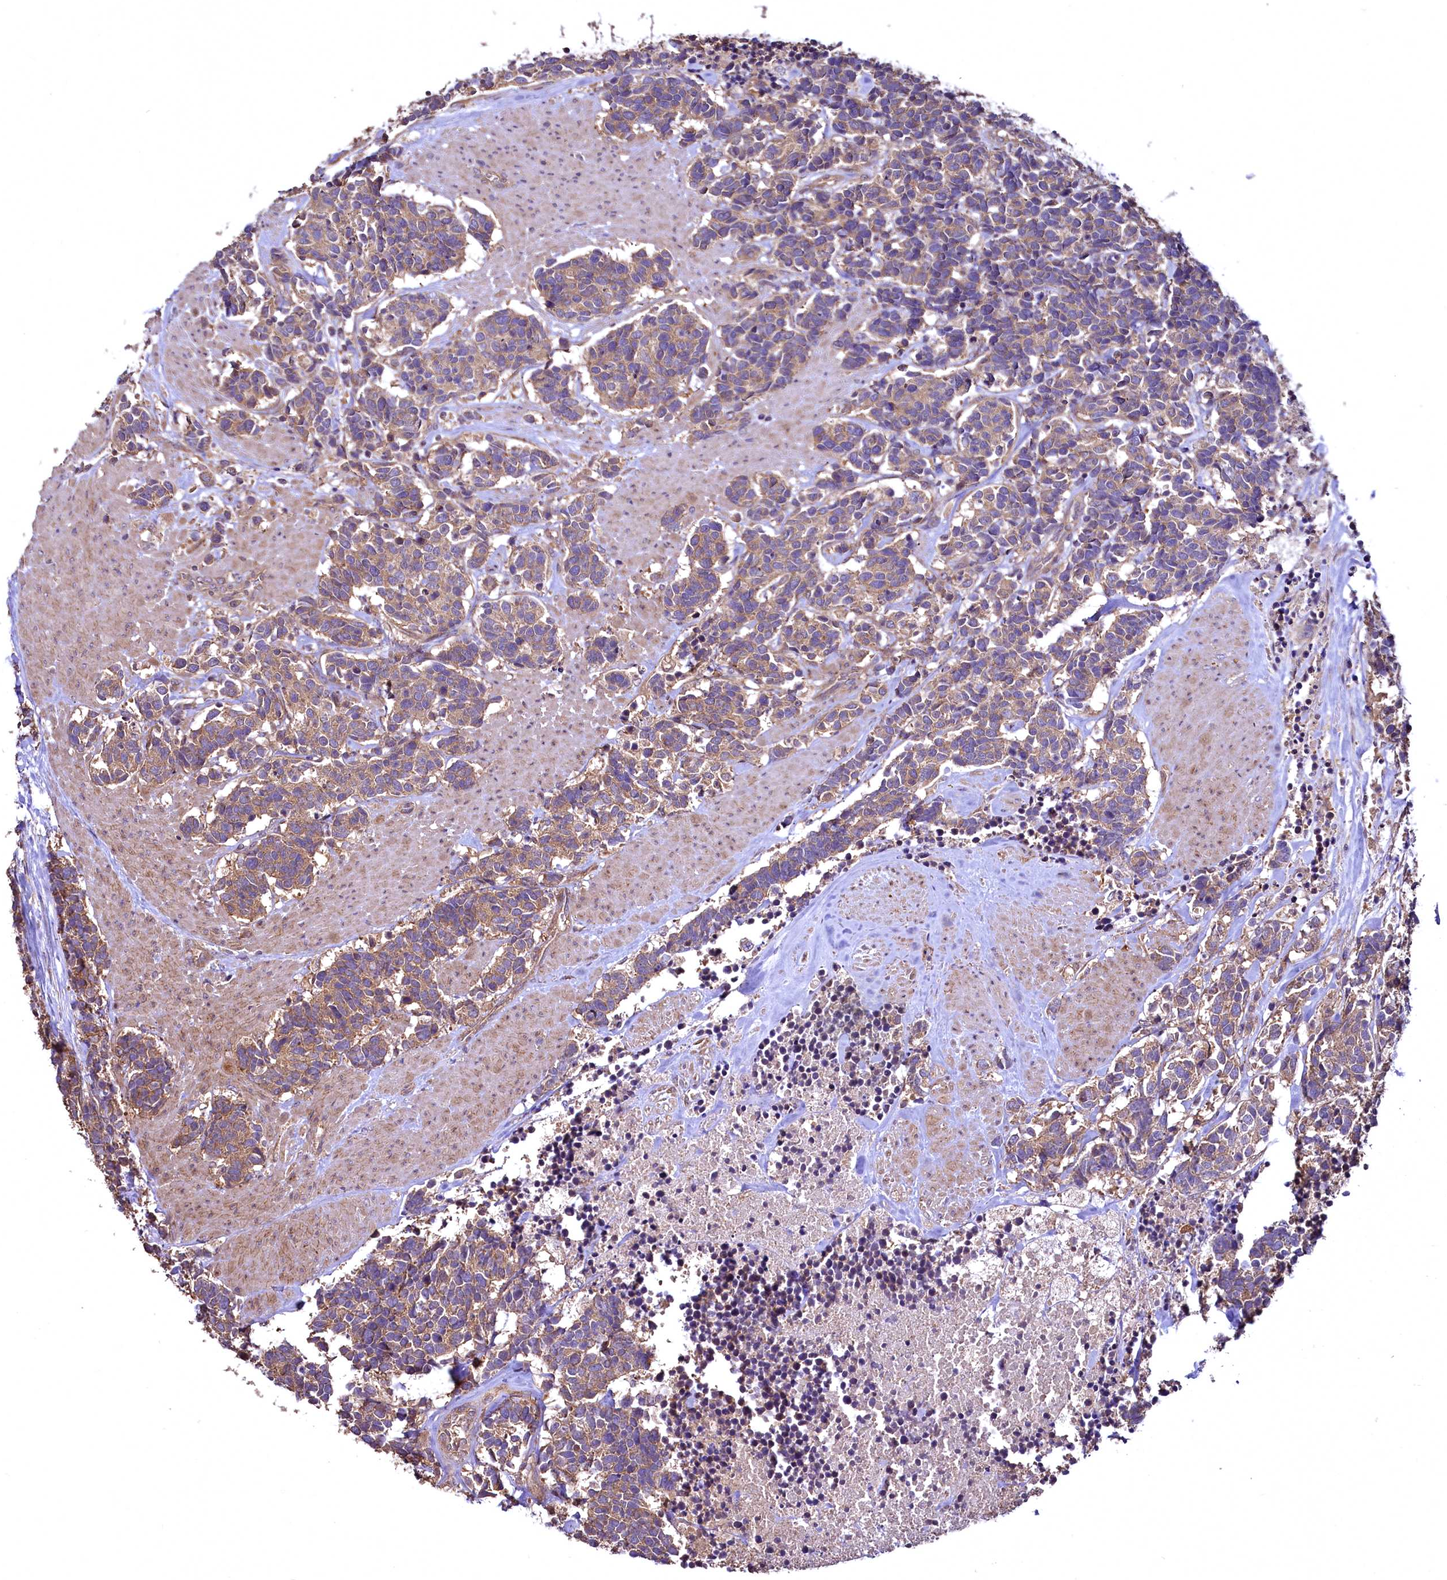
{"staining": {"intensity": "moderate", "quantity": ">75%", "location": "cytoplasmic/membranous"}, "tissue": "carcinoid", "cell_type": "Tumor cells", "image_type": "cancer", "snomed": [{"axis": "morphology", "description": "Carcinoma, NOS"}, {"axis": "morphology", "description": "Carcinoid, malignant, NOS"}, {"axis": "topography", "description": "Urinary bladder"}], "caption": "Protein positivity by IHC exhibits moderate cytoplasmic/membranous positivity in approximately >75% of tumor cells in carcinoid.", "gene": "TBCEL", "patient": {"sex": "male", "age": 57}}